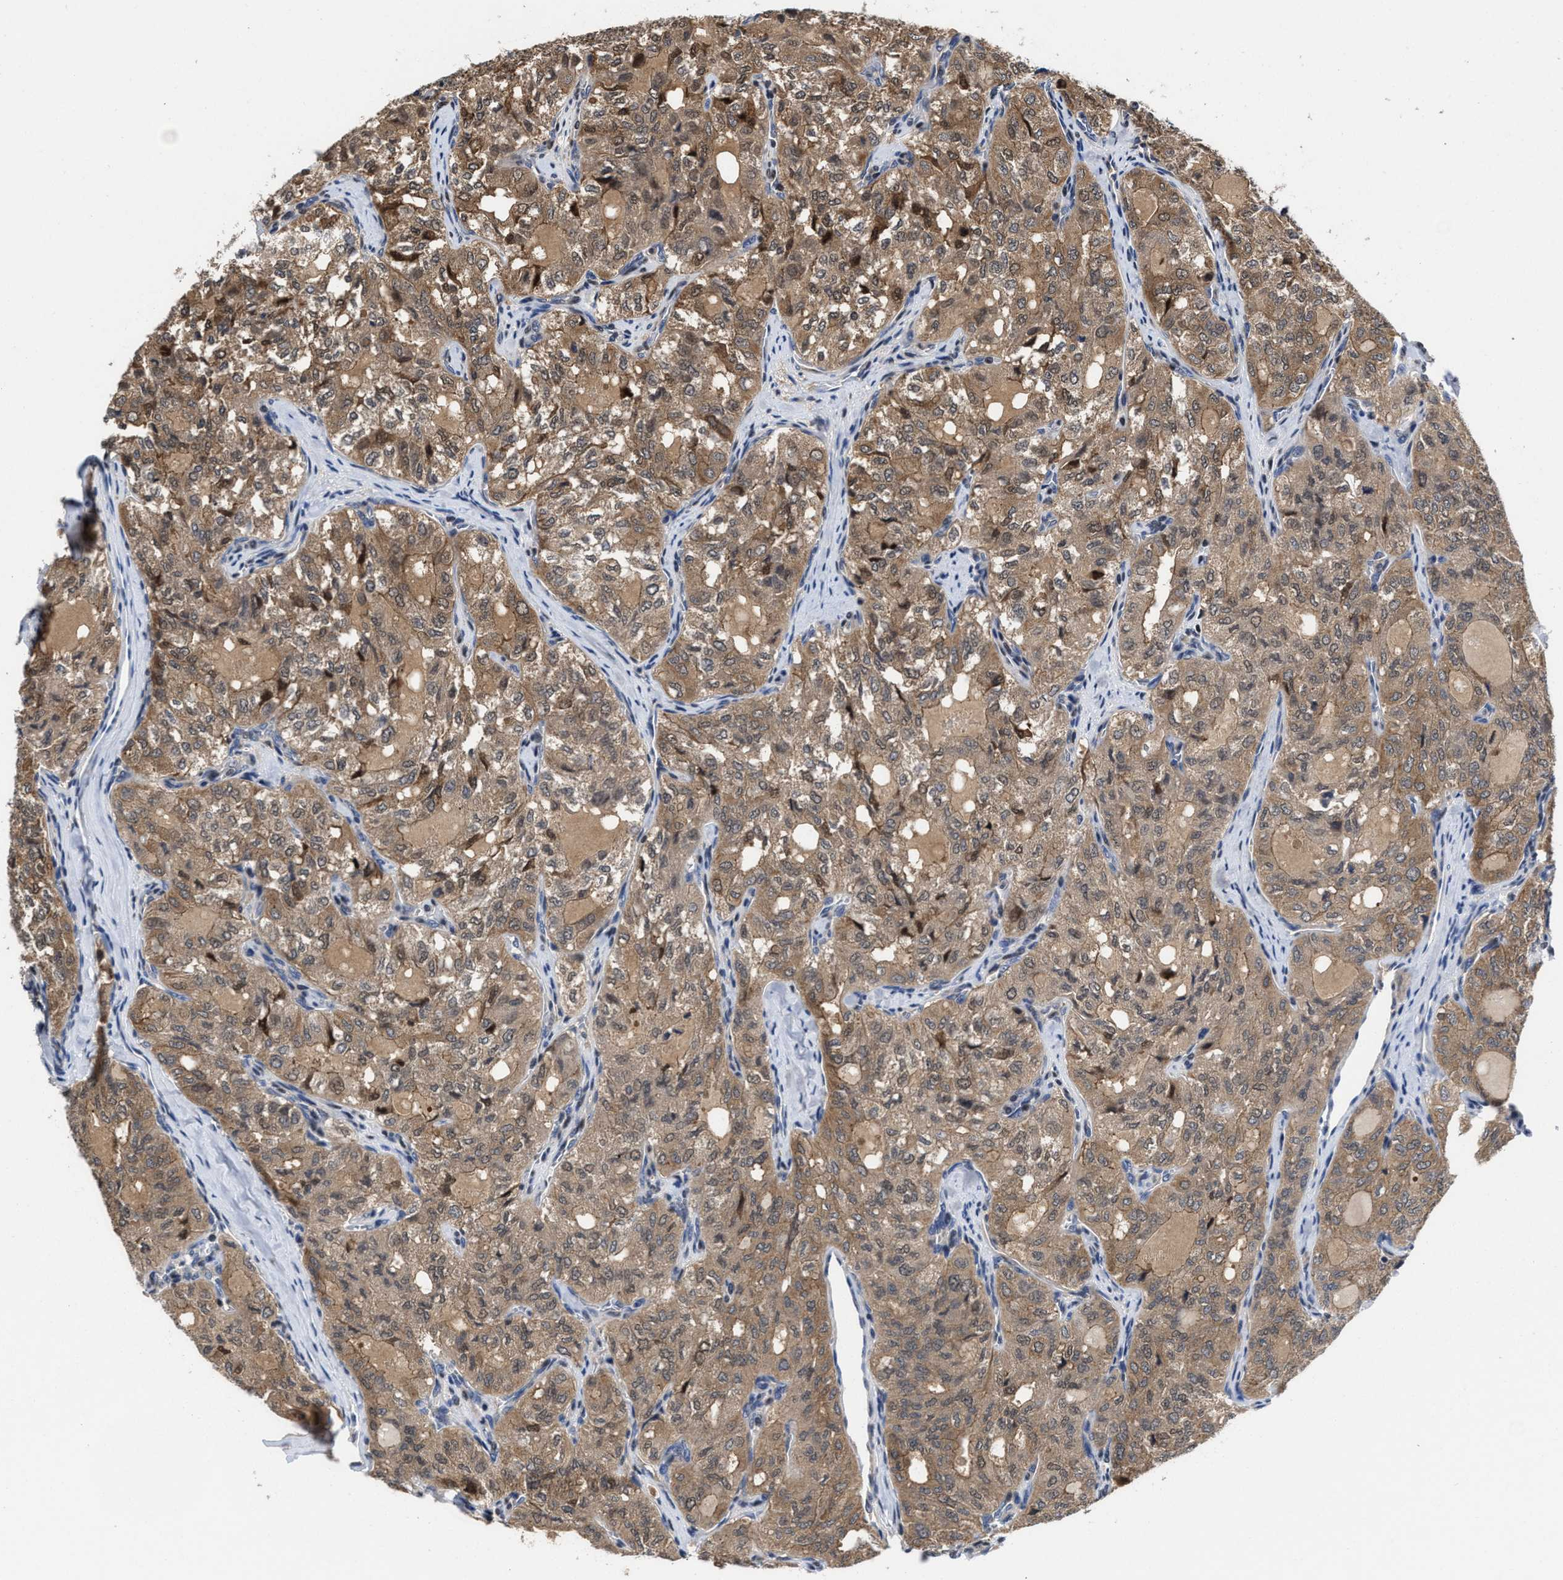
{"staining": {"intensity": "moderate", "quantity": ">75%", "location": "cytoplasmic/membranous,nuclear"}, "tissue": "thyroid cancer", "cell_type": "Tumor cells", "image_type": "cancer", "snomed": [{"axis": "morphology", "description": "Follicular adenoma carcinoma, NOS"}, {"axis": "topography", "description": "Thyroid gland"}], "caption": "IHC image of thyroid follicular adenoma carcinoma stained for a protein (brown), which exhibits medium levels of moderate cytoplasmic/membranous and nuclear expression in approximately >75% of tumor cells.", "gene": "KIF12", "patient": {"sex": "male", "age": 75}}